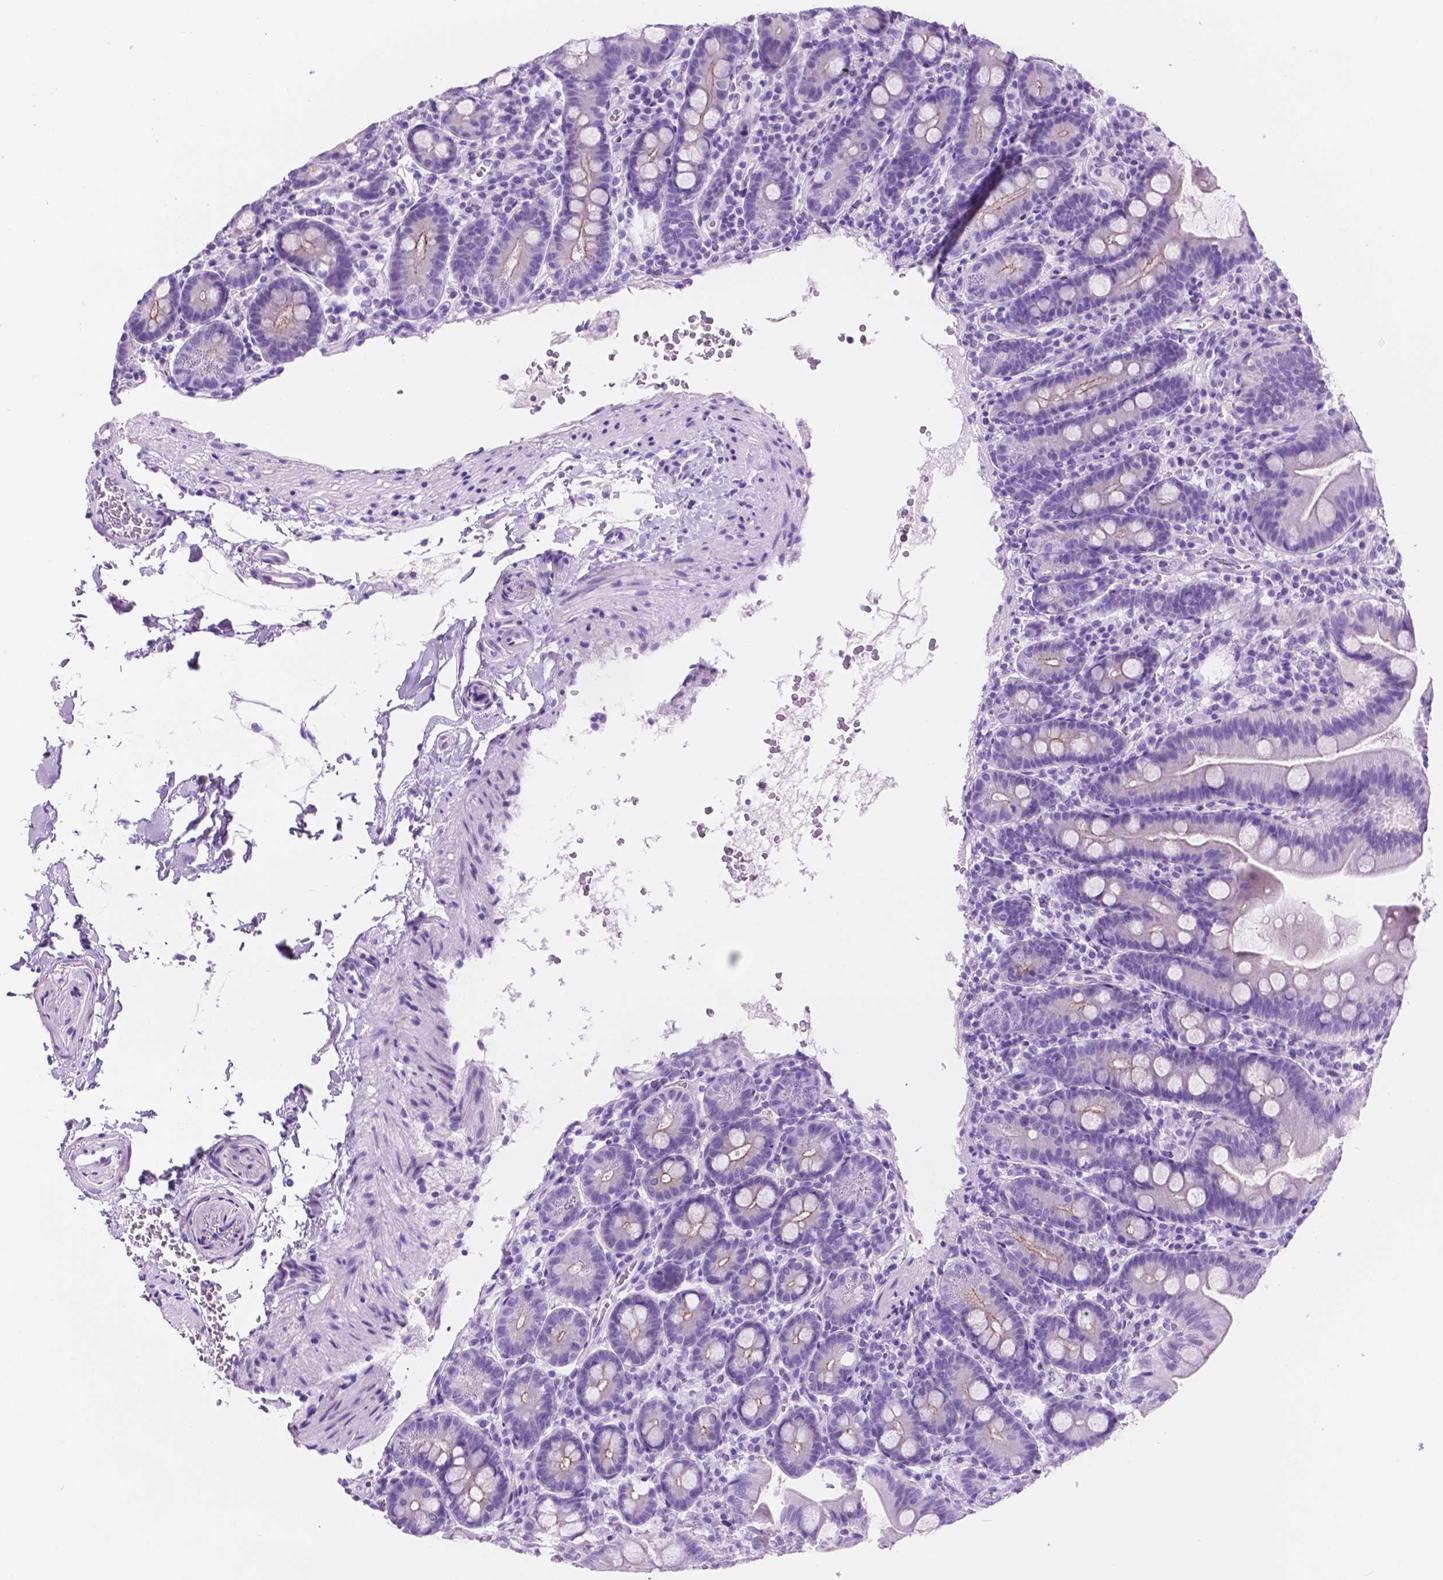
{"staining": {"intensity": "weak", "quantity": "<25%", "location": "cytoplasmic/membranous"}, "tissue": "duodenum", "cell_type": "Glandular cells", "image_type": "normal", "snomed": [{"axis": "morphology", "description": "Normal tissue, NOS"}, {"axis": "topography", "description": "Duodenum"}], "caption": "Immunohistochemistry (IHC) micrograph of normal duodenum: duodenum stained with DAB (3,3'-diaminobenzidine) reveals no significant protein staining in glandular cells. Nuclei are stained in blue.", "gene": "IGFN1", "patient": {"sex": "male", "age": 59}}